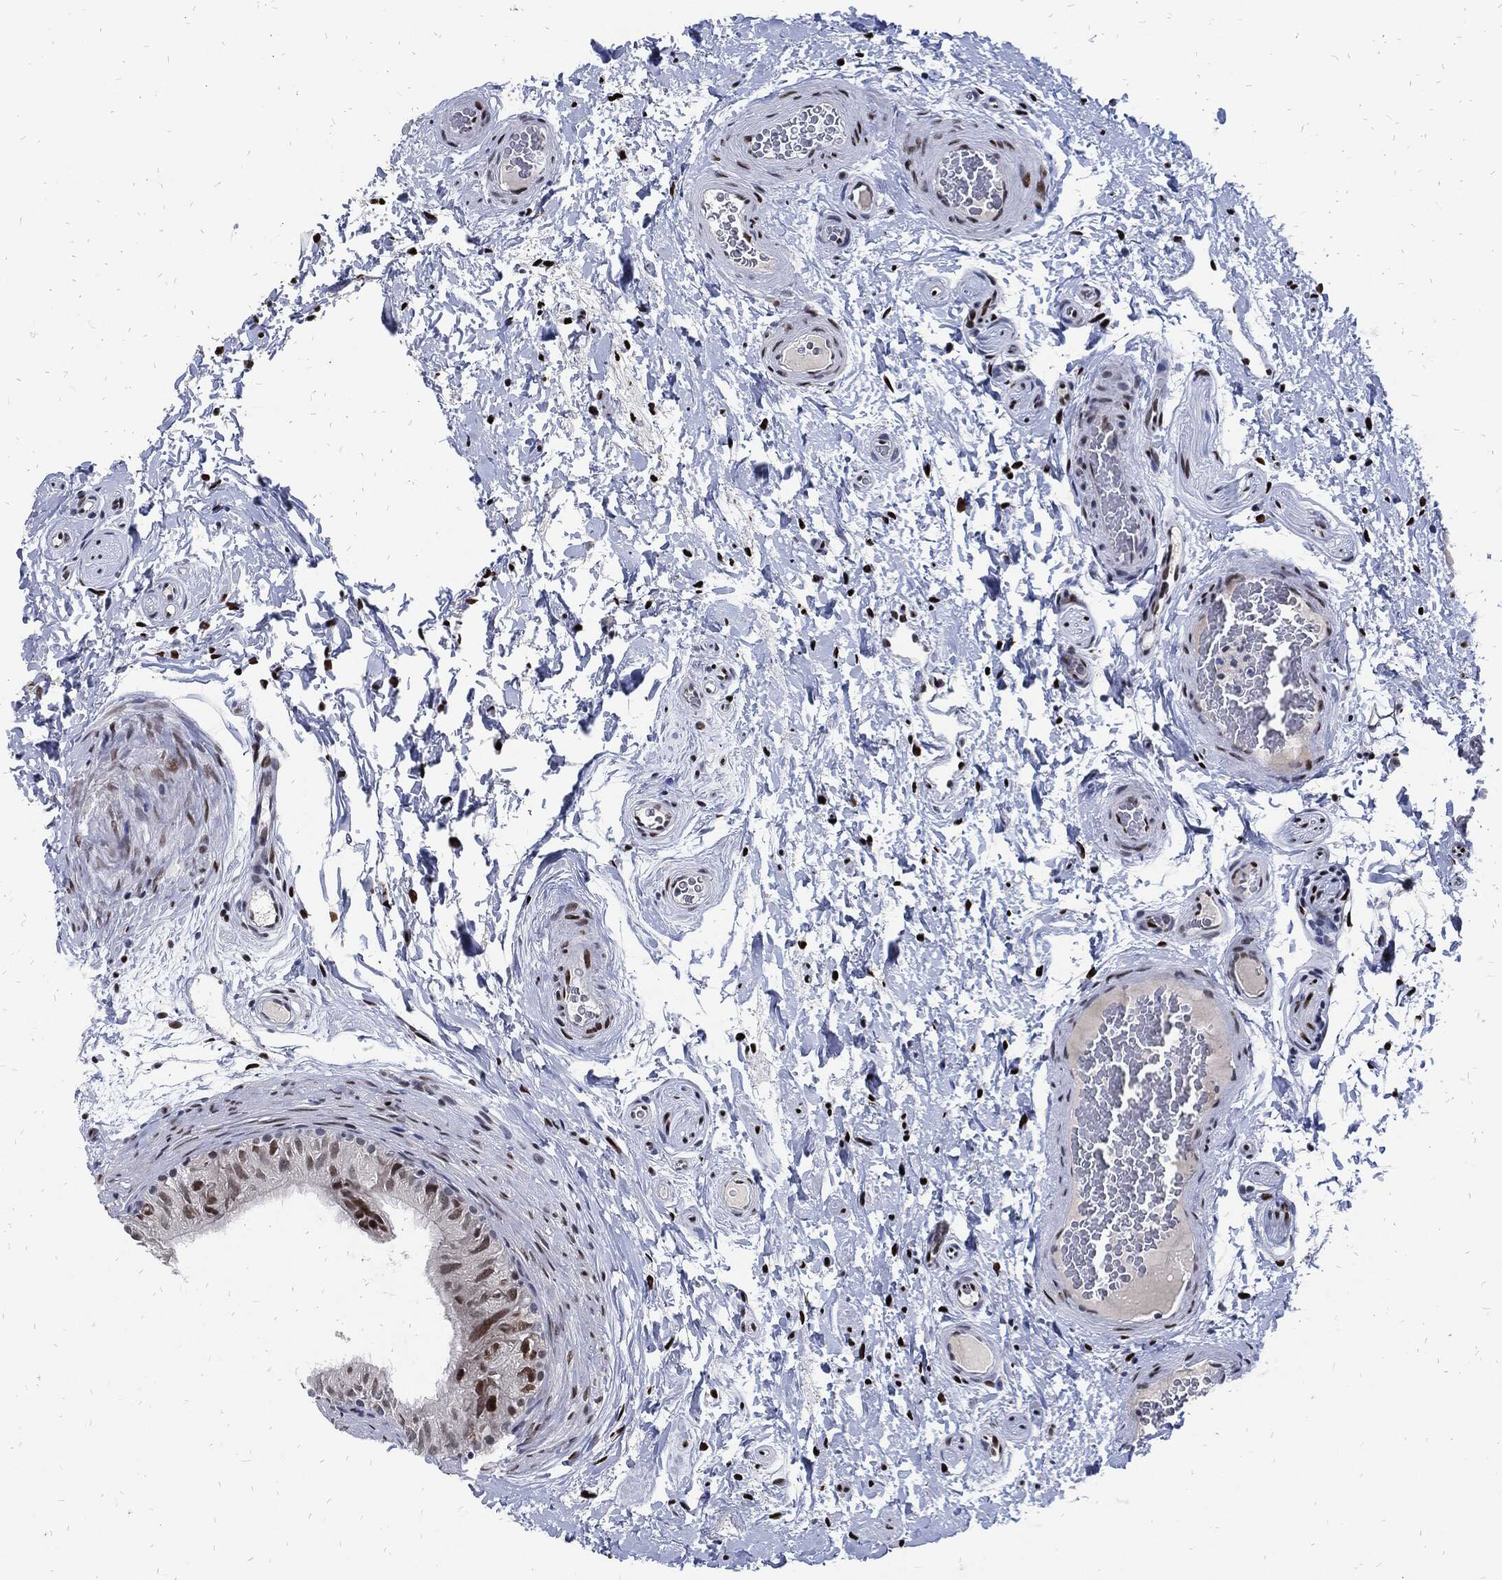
{"staining": {"intensity": "negative", "quantity": "none", "location": "none"}, "tissue": "epididymis", "cell_type": "Glandular cells", "image_type": "normal", "snomed": [{"axis": "morphology", "description": "Normal tissue, NOS"}, {"axis": "topography", "description": "Epididymis"}], "caption": "The micrograph demonstrates no staining of glandular cells in unremarkable epididymis. (Immunohistochemistry, brightfield microscopy, high magnification).", "gene": "JUN", "patient": {"sex": "male", "age": 34}}